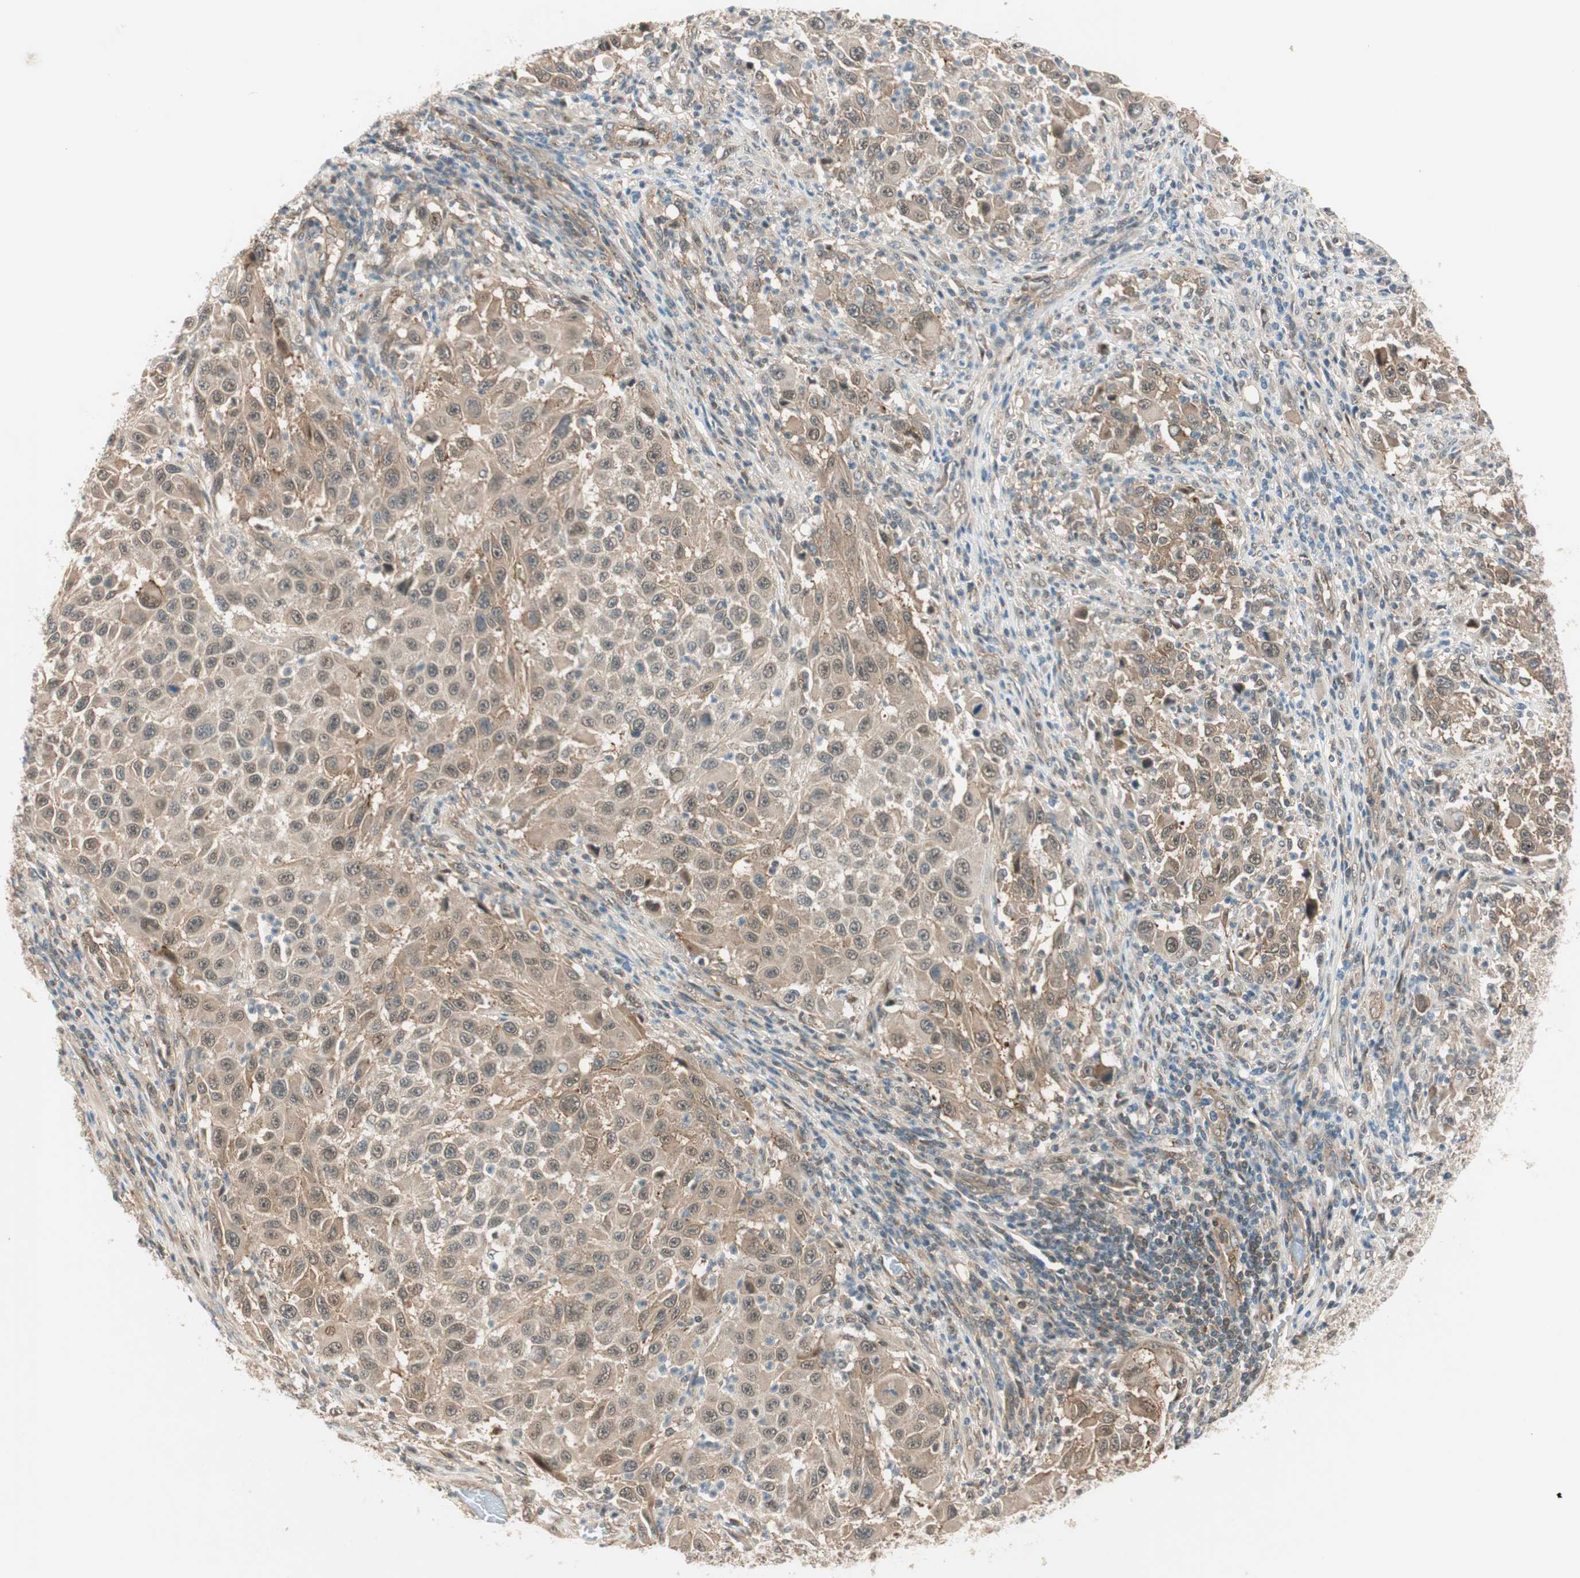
{"staining": {"intensity": "moderate", "quantity": ">75%", "location": "cytoplasmic/membranous,nuclear"}, "tissue": "melanoma", "cell_type": "Tumor cells", "image_type": "cancer", "snomed": [{"axis": "morphology", "description": "Malignant melanoma, Metastatic site"}, {"axis": "topography", "description": "Lymph node"}], "caption": "Immunohistochemical staining of malignant melanoma (metastatic site) displays moderate cytoplasmic/membranous and nuclear protein positivity in approximately >75% of tumor cells.", "gene": "PSMD8", "patient": {"sex": "male", "age": 61}}